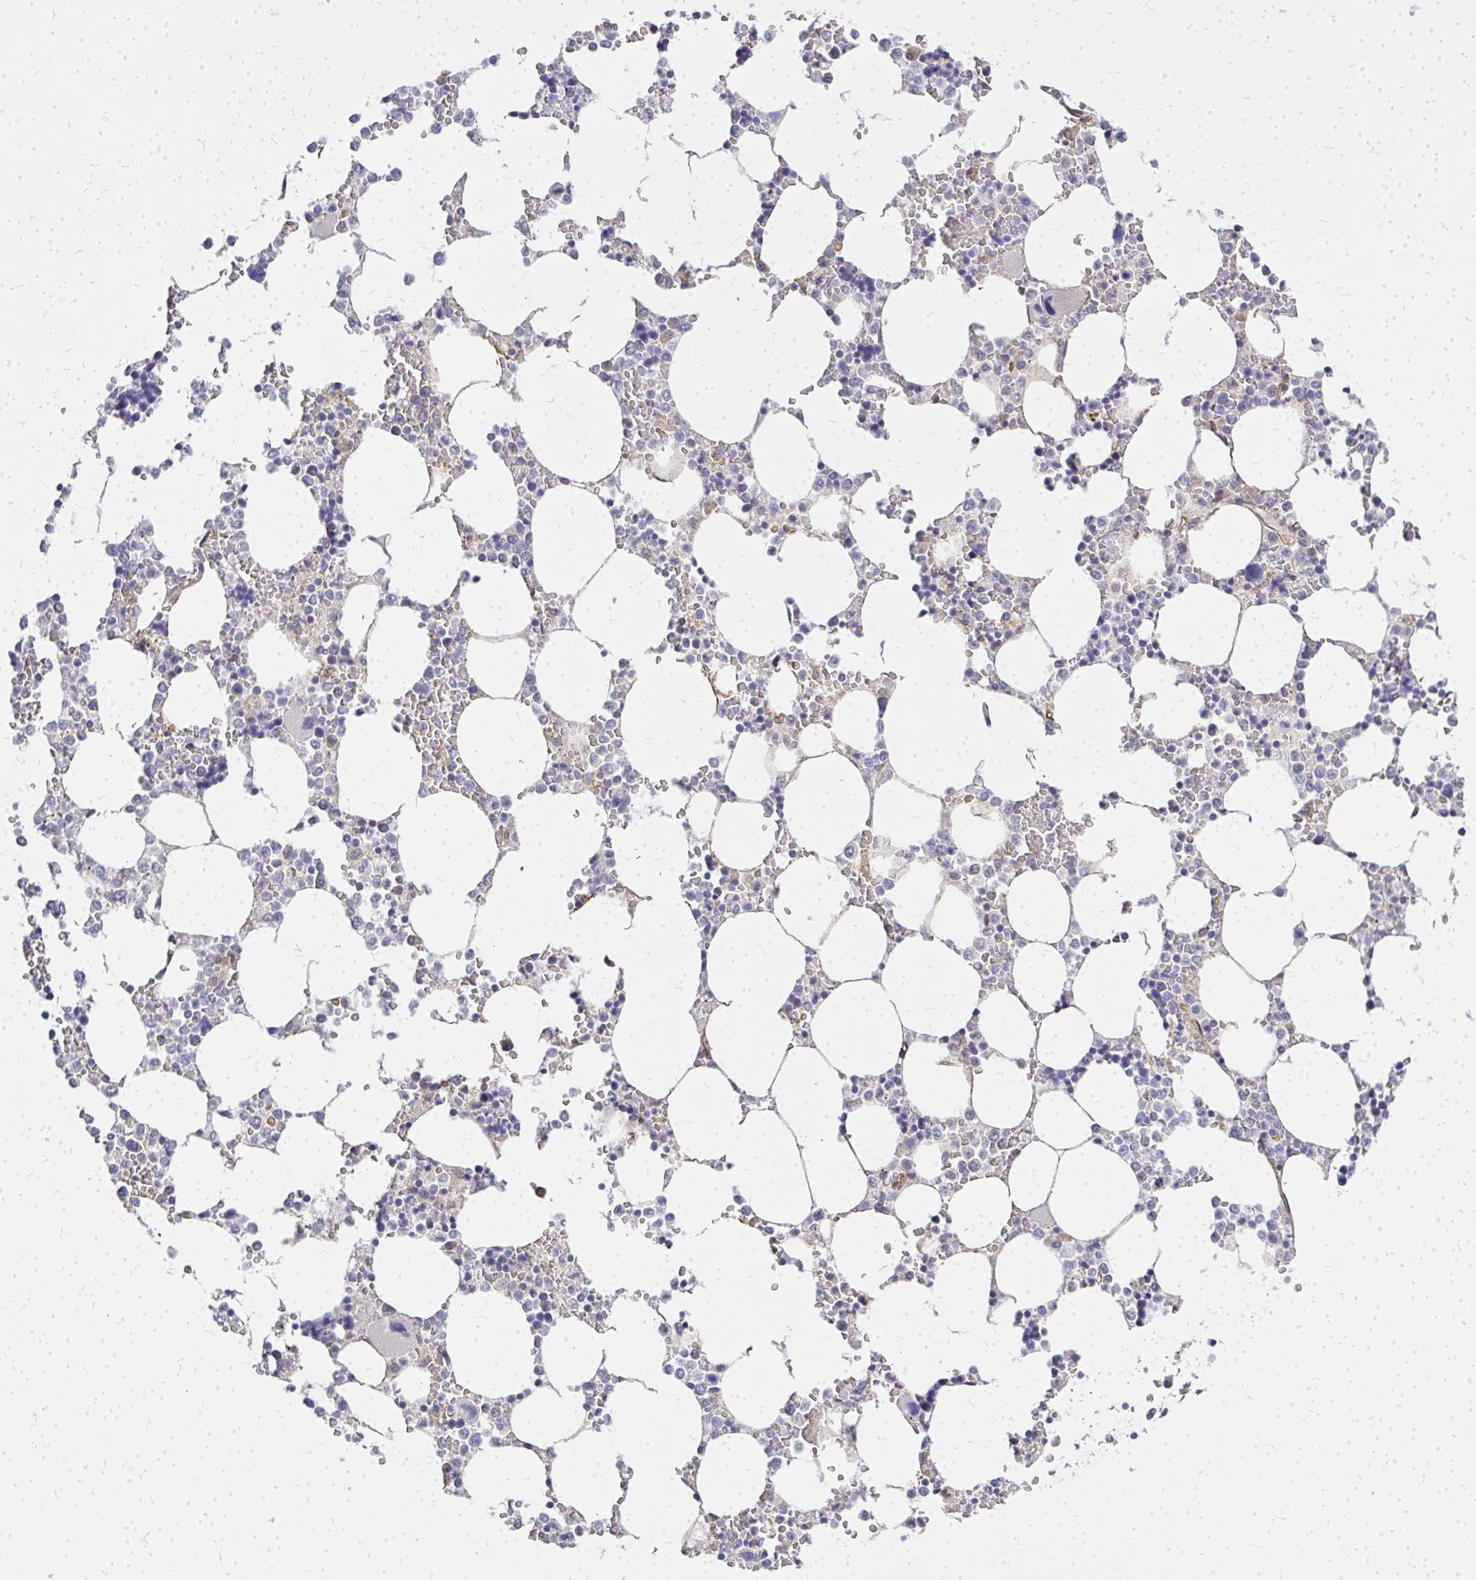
{"staining": {"intensity": "moderate", "quantity": "<25%", "location": "cytoplasmic/membranous"}, "tissue": "bone marrow", "cell_type": "Hematopoietic cells", "image_type": "normal", "snomed": [{"axis": "morphology", "description": "Normal tissue, NOS"}, {"axis": "topography", "description": "Bone marrow"}], "caption": "Moderate cytoplasmic/membranous expression is present in about <25% of hematopoietic cells in normal bone marrow. (Stains: DAB in brown, nuclei in blue, Microscopy: brightfield microscopy at high magnification).", "gene": "ENSG00000258472", "patient": {"sex": "male", "age": 64}}